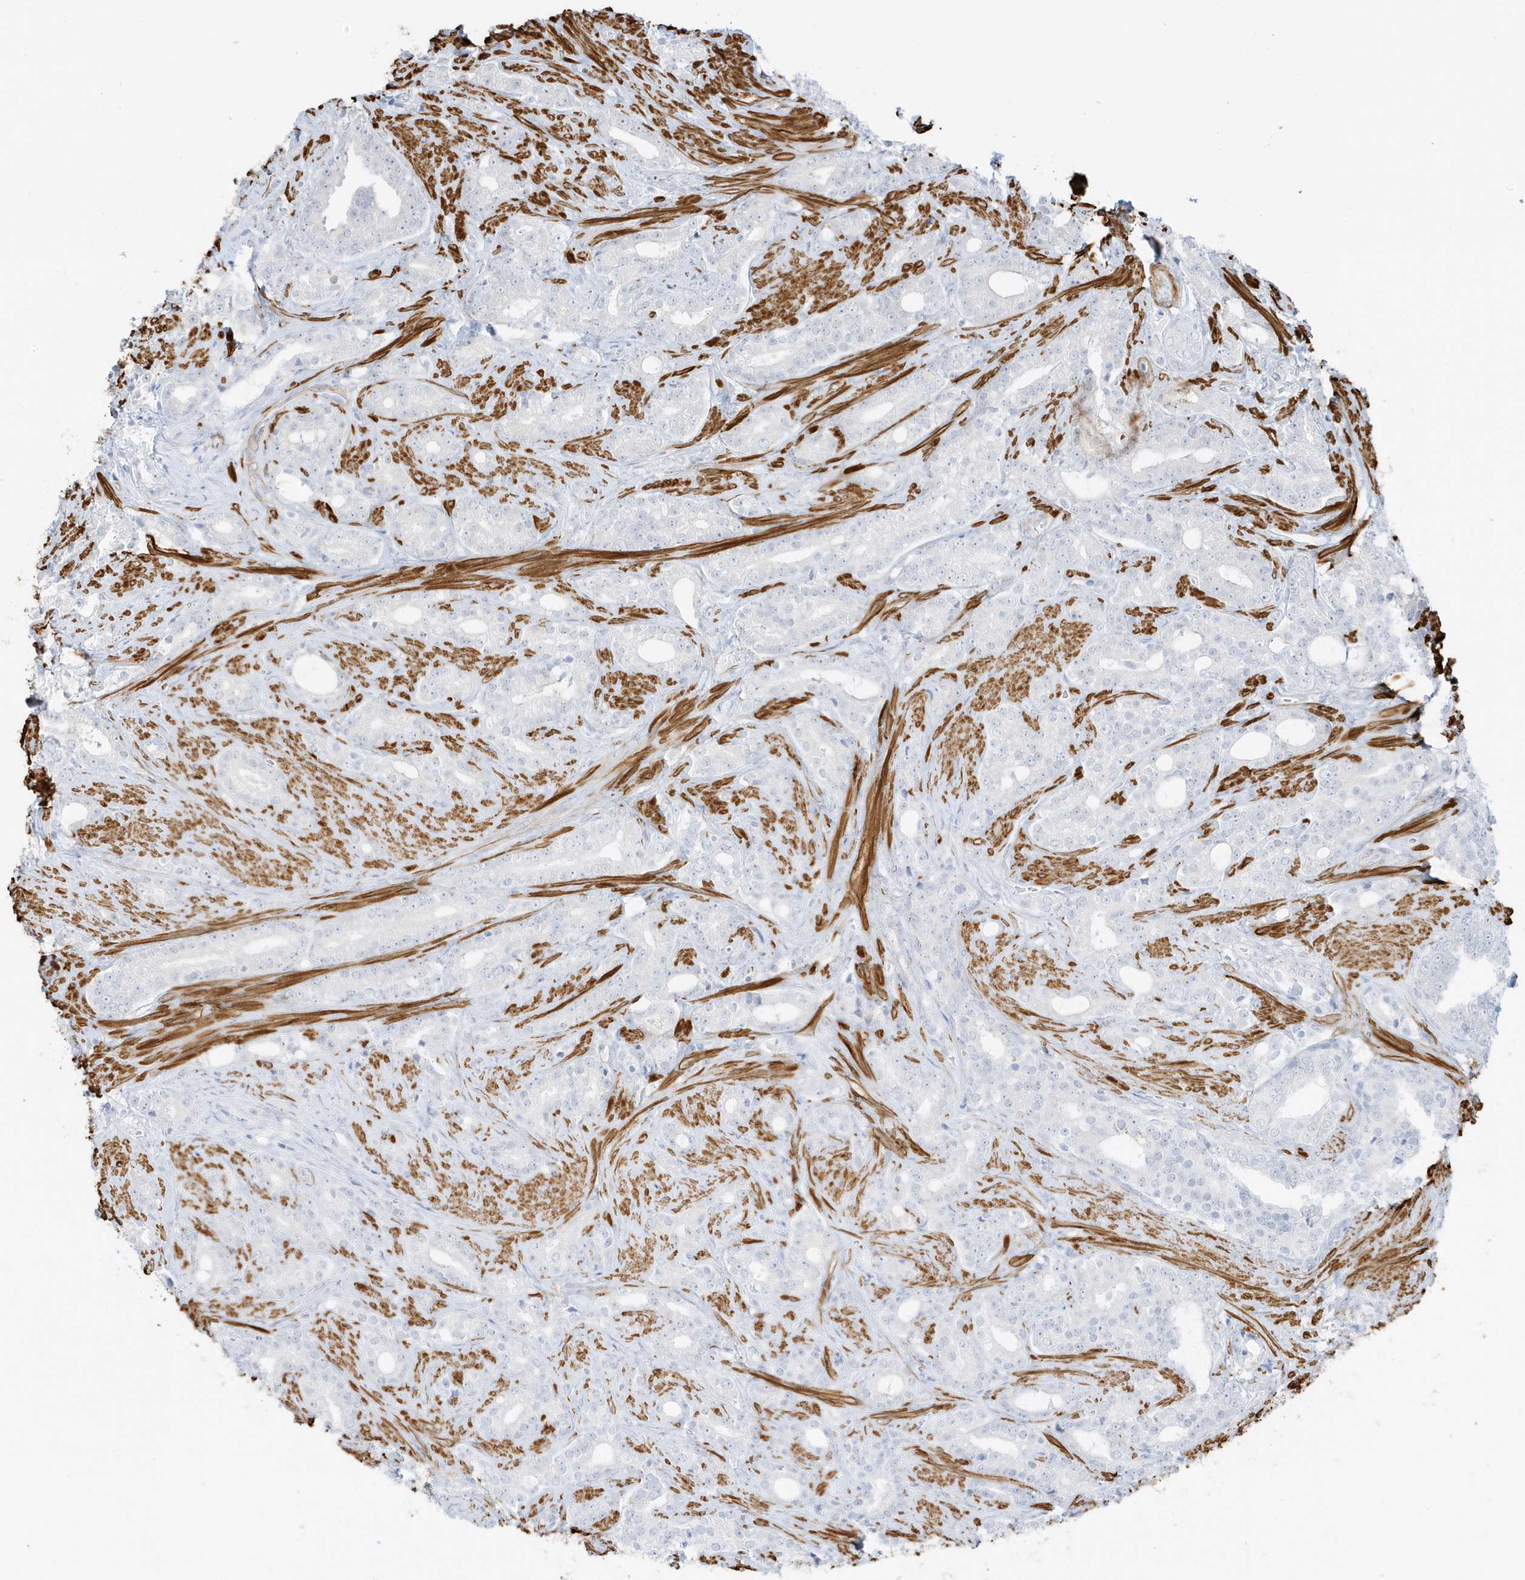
{"staining": {"intensity": "negative", "quantity": "none", "location": "none"}, "tissue": "prostate cancer", "cell_type": "Tumor cells", "image_type": "cancer", "snomed": [{"axis": "morphology", "description": "Adenocarcinoma, High grade"}, {"axis": "topography", "description": "Prostate and seminal vesicle, NOS"}], "caption": "Prostate high-grade adenocarcinoma was stained to show a protein in brown. There is no significant positivity in tumor cells. (Stains: DAB immunohistochemistry with hematoxylin counter stain, Microscopy: brightfield microscopy at high magnification).", "gene": "SLC22A13", "patient": {"sex": "male", "age": 67}}